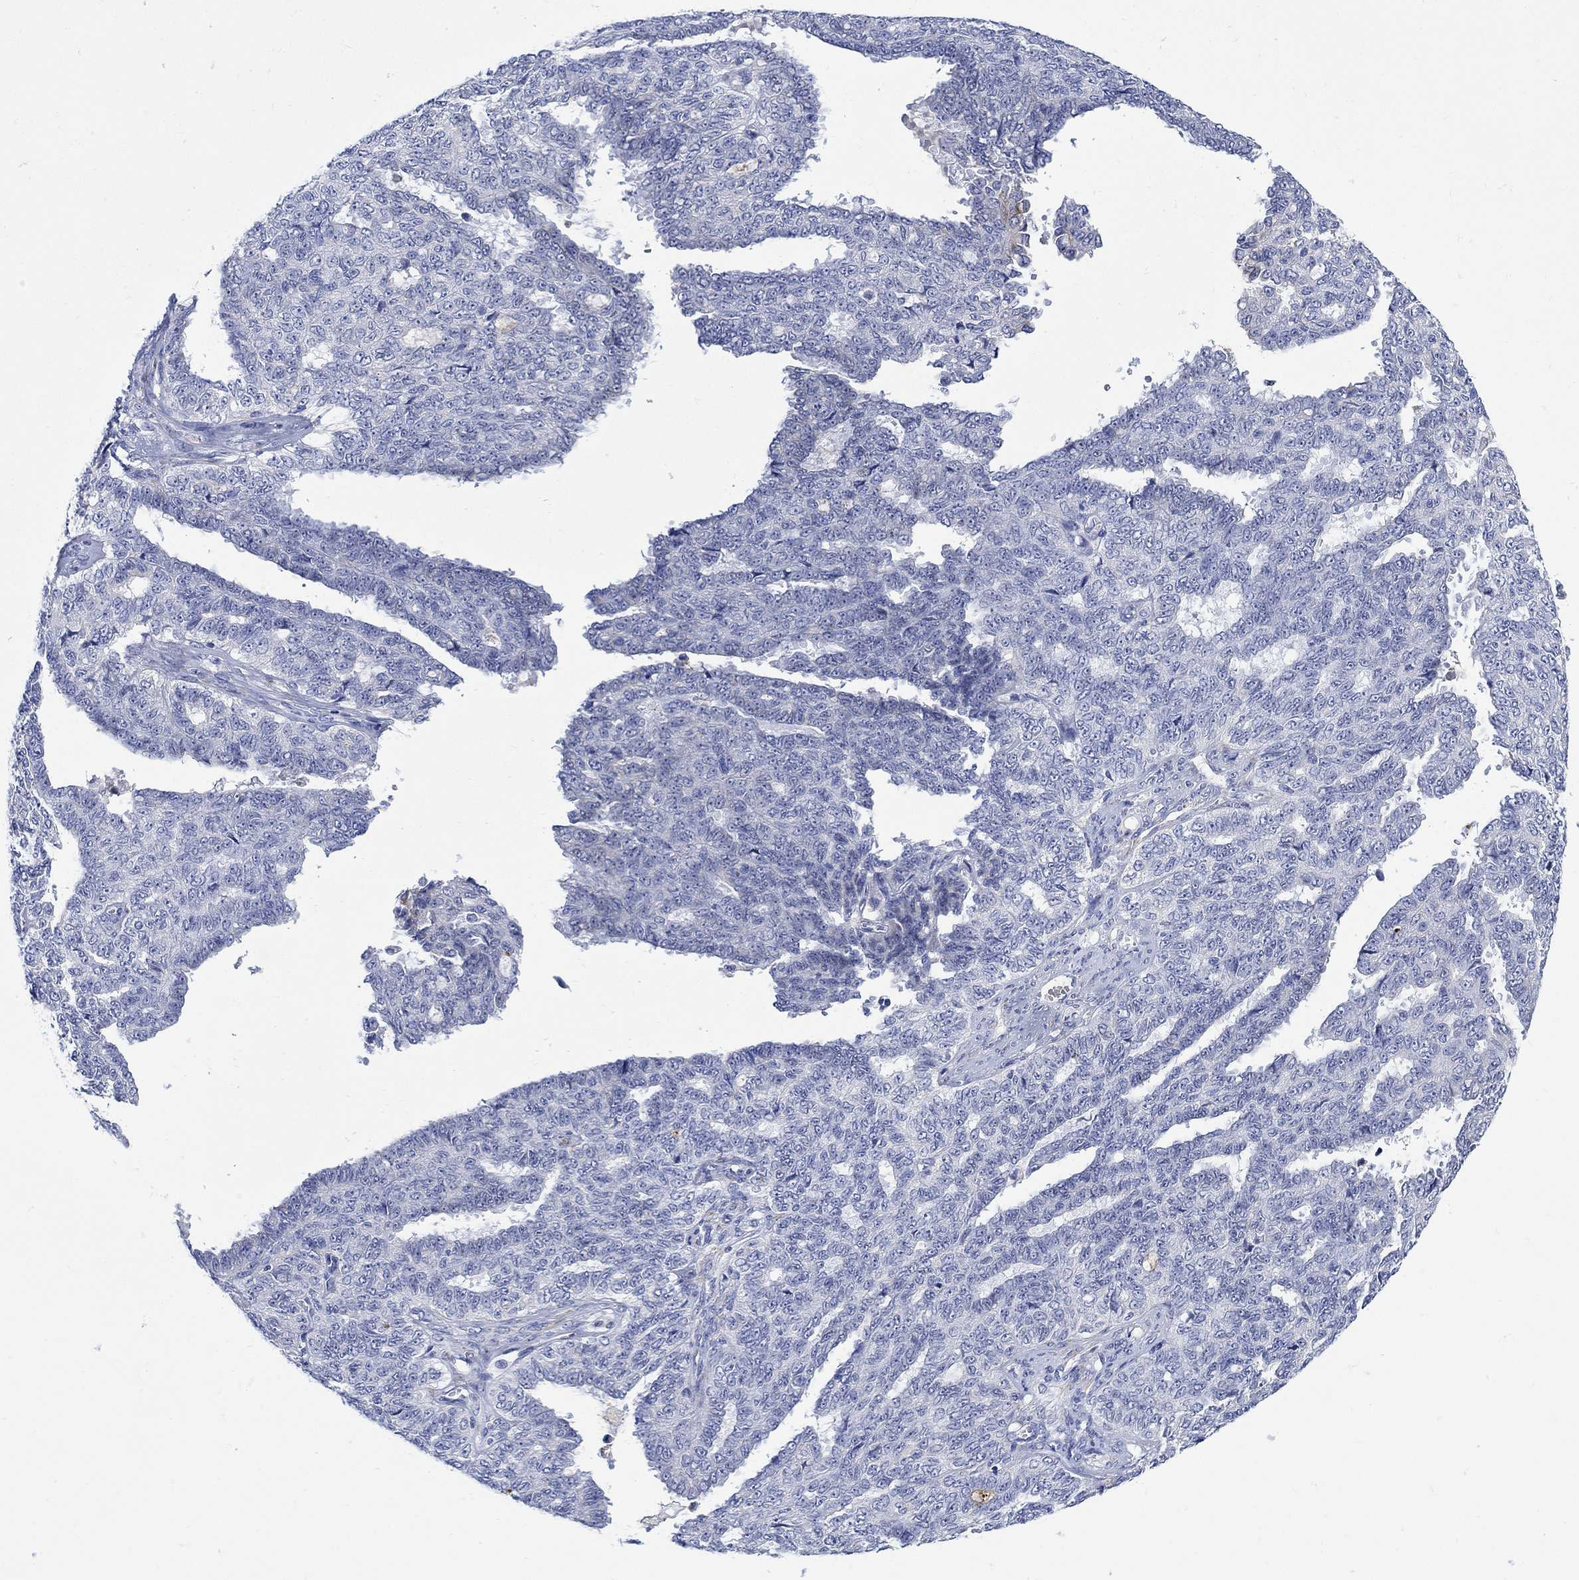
{"staining": {"intensity": "negative", "quantity": "none", "location": "none"}, "tissue": "ovarian cancer", "cell_type": "Tumor cells", "image_type": "cancer", "snomed": [{"axis": "morphology", "description": "Cystadenocarcinoma, serous, NOS"}, {"axis": "topography", "description": "Ovary"}], "caption": "IHC of human serous cystadenocarcinoma (ovarian) demonstrates no expression in tumor cells.", "gene": "MYL1", "patient": {"sex": "female", "age": 71}}